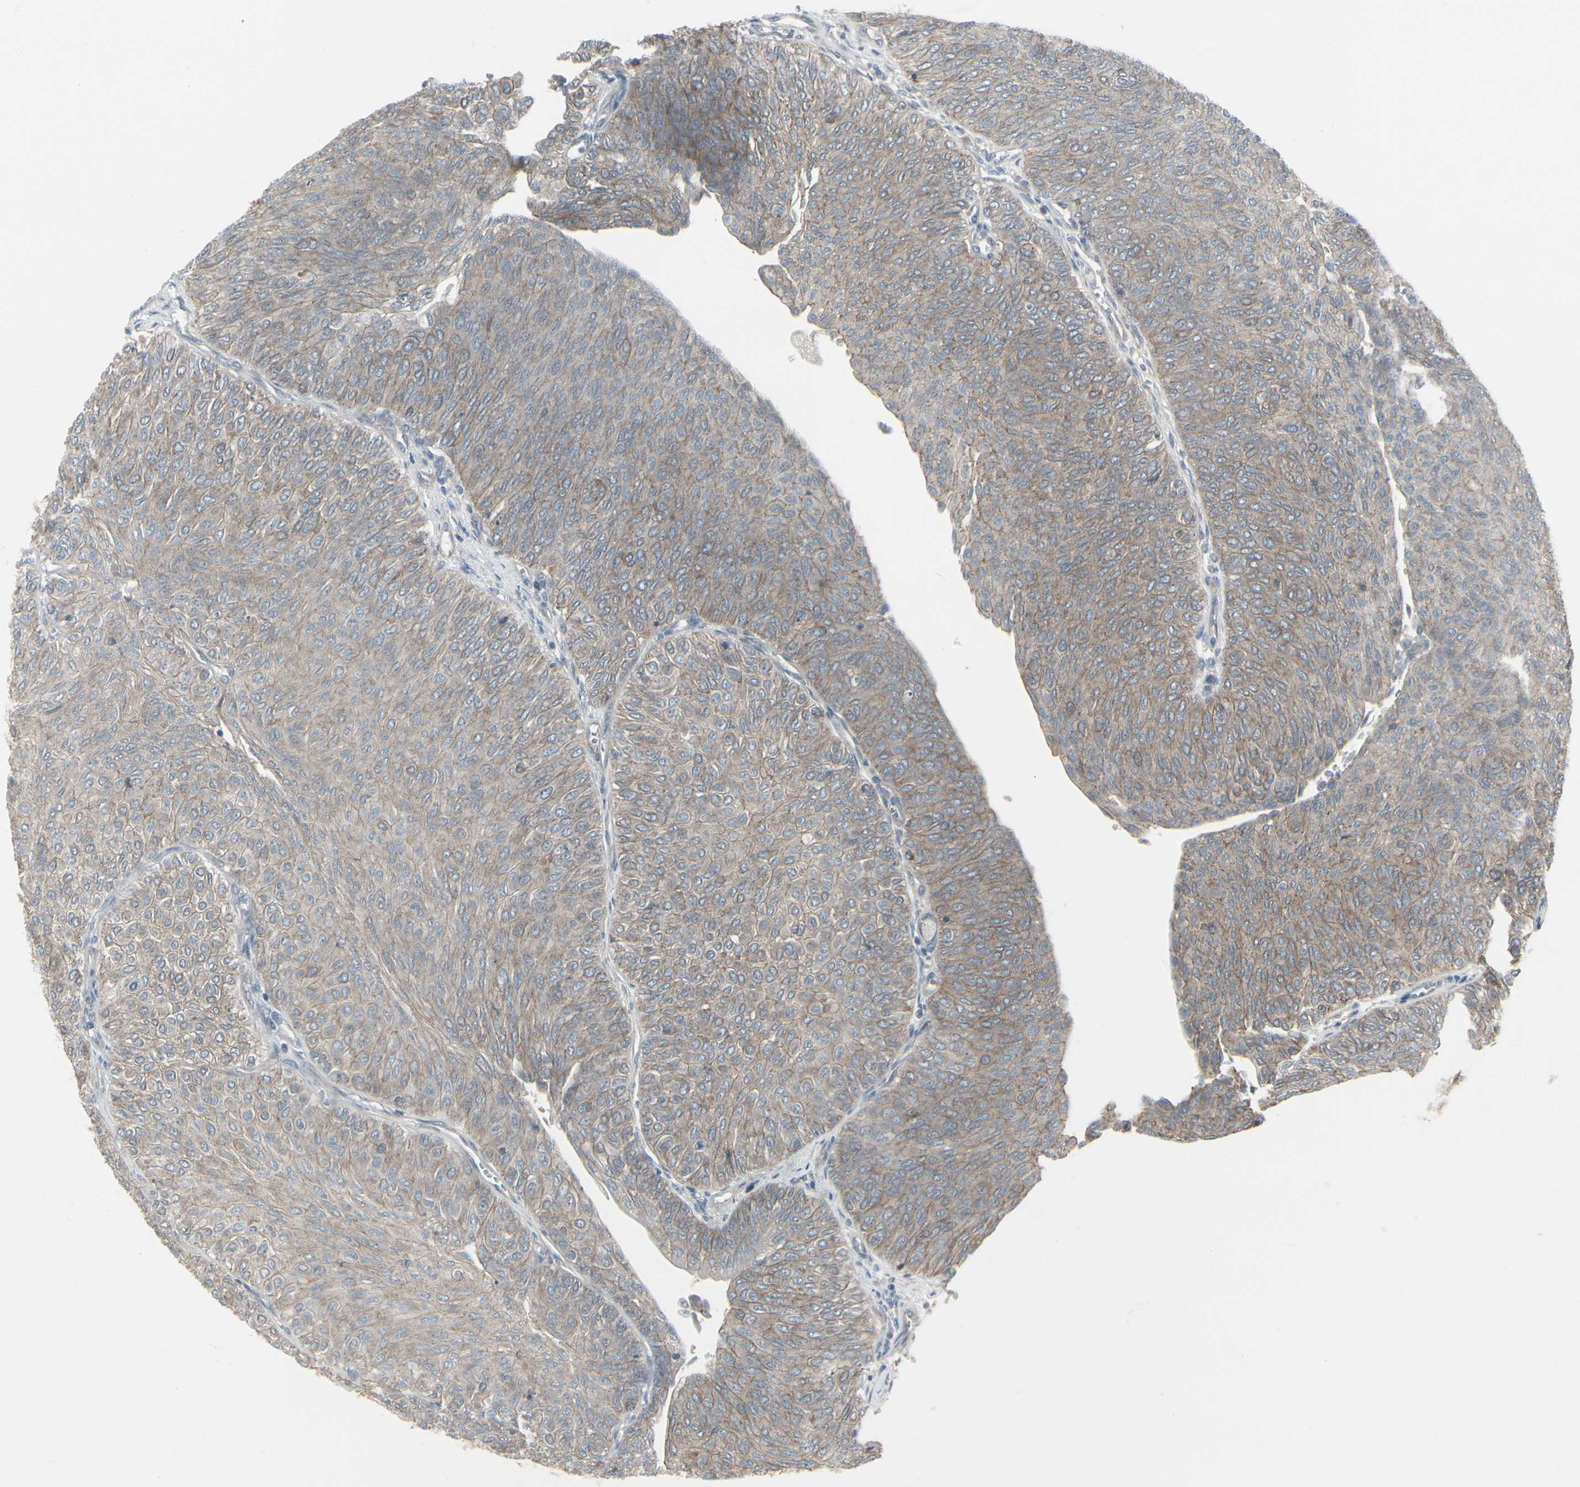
{"staining": {"intensity": "weak", "quantity": ">75%", "location": "cytoplasmic/membranous"}, "tissue": "urothelial cancer", "cell_type": "Tumor cells", "image_type": "cancer", "snomed": [{"axis": "morphology", "description": "Urothelial carcinoma, Low grade"}, {"axis": "topography", "description": "Urinary bladder"}], "caption": "Human urothelial cancer stained with a protein marker shows weak staining in tumor cells.", "gene": "EPS15", "patient": {"sex": "male", "age": 78}}